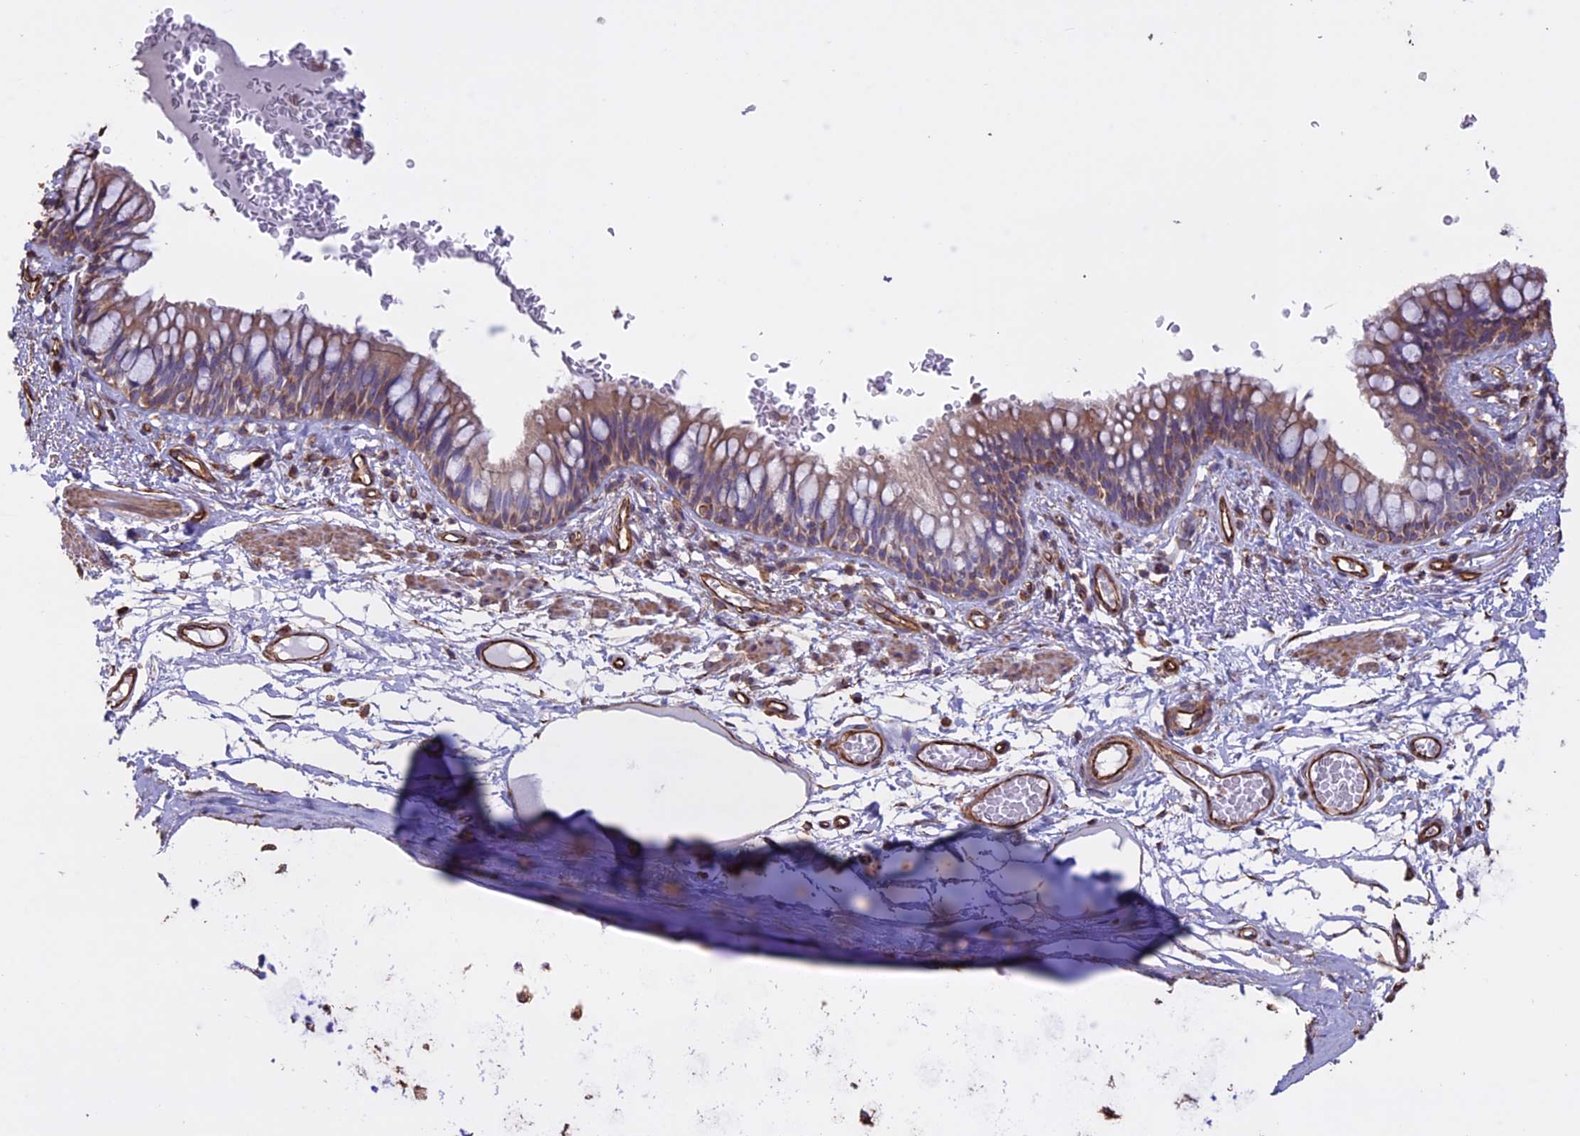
{"staining": {"intensity": "moderate", "quantity": "25%-75%", "location": "cytoplasmic/membranous"}, "tissue": "bronchus", "cell_type": "Respiratory epithelial cells", "image_type": "normal", "snomed": [{"axis": "morphology", "description": "Normal tissue, NOS"}, {"axis": "topography", "description": "Cartilage tissue"}, {"axis": "topography", "description": "Bronchus"}], "caption": "Immunohistochemical staining of normal human bronchus reveals 25%-75% levels of moderate cytoplasmic/membranous protein expression in about 25%-75% of respiratory epithelial cells.", "gene": "CCDC148", "patient": {"sex": "female", "age": 36}}